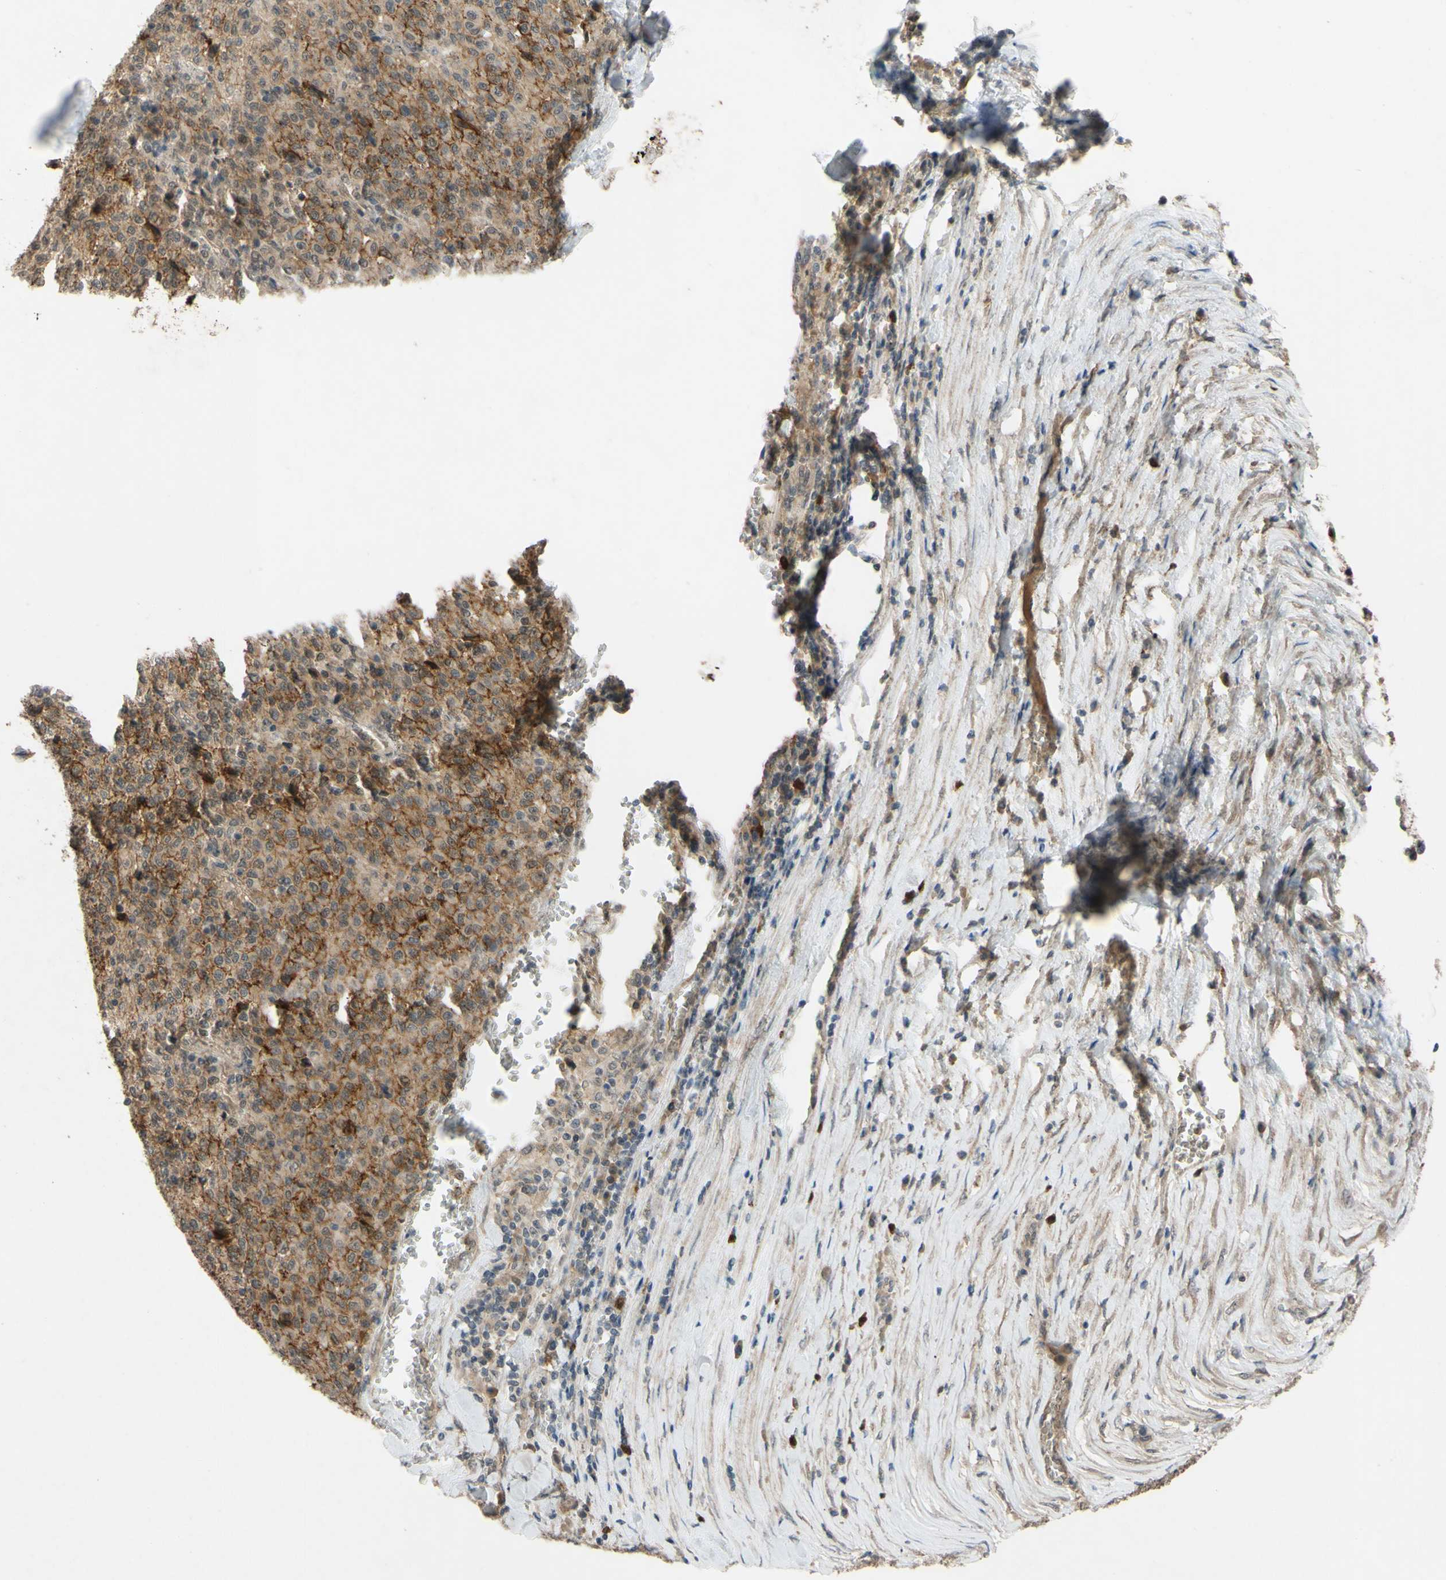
{"staining": {"intensity": "moderate", "quantity": ">75%", "location": "cytoplasmic/membranous"}, "tissue": "melanoma", "cell_type": "Tumor cells", "image_type": "cancer", "snomed": [{"axis": "morphology", "description": "Malignant melanoma, Metastatic site"}, {"axis": "topography", "description": "Pancreas"}], "caption": "Brown immunohistochemical staining in malignant melanoma (metastatic site) exhibits moderate cytoplasmic/membranous expression in approximately >75% of tumor cells. The staining is performed using DAB (3,3'-diaminobenzidine) brown chromogen to label protein expression. The nuclei are counter-stained blue using hematoxylin.", "gene": "ALK", "patient": {"sex": "female", "age": 30}}